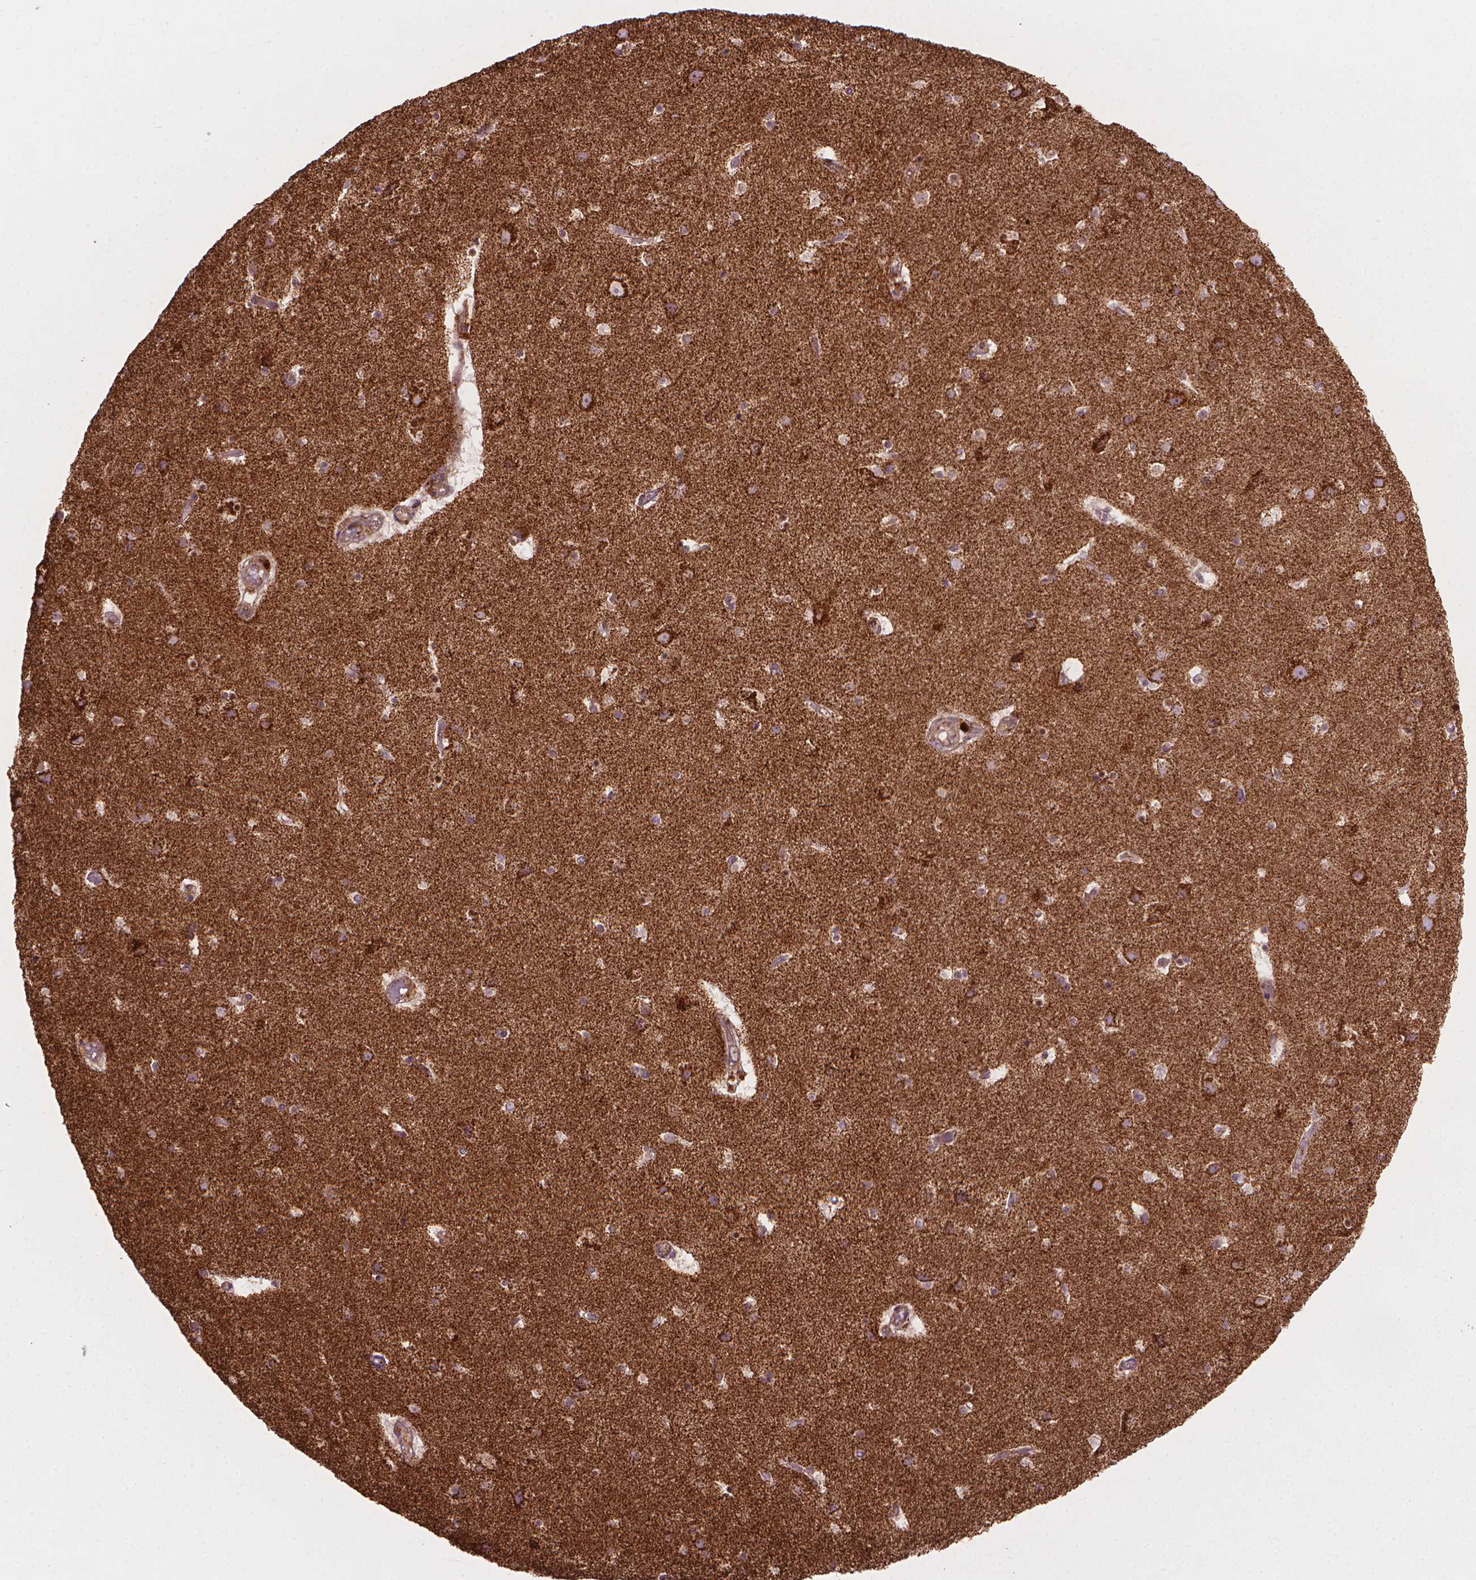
{"staining": {"intensity": "moderate", "quantity": ">75%", "location": "cytoplasmic/membranous"}, "tissue": "cerebral cortex", "cell_type": "Endothelial cells", "image_type": "normal", "snomed": [{"axis": "morphology", "description": "Normal tissue, NOS"}, {"axis": "topography", "description": "Cerebral cortex"}], "caption": "DAB (3,3'-diaminobenzidine) immunohistochemical staining of benign cerebral cortex reveals moderate cytoplasmic/membranous protein expression in approximately >75% of endothelial cells.", "gene": "VARS2", "patient": {"sex": "female", "age": 52}}